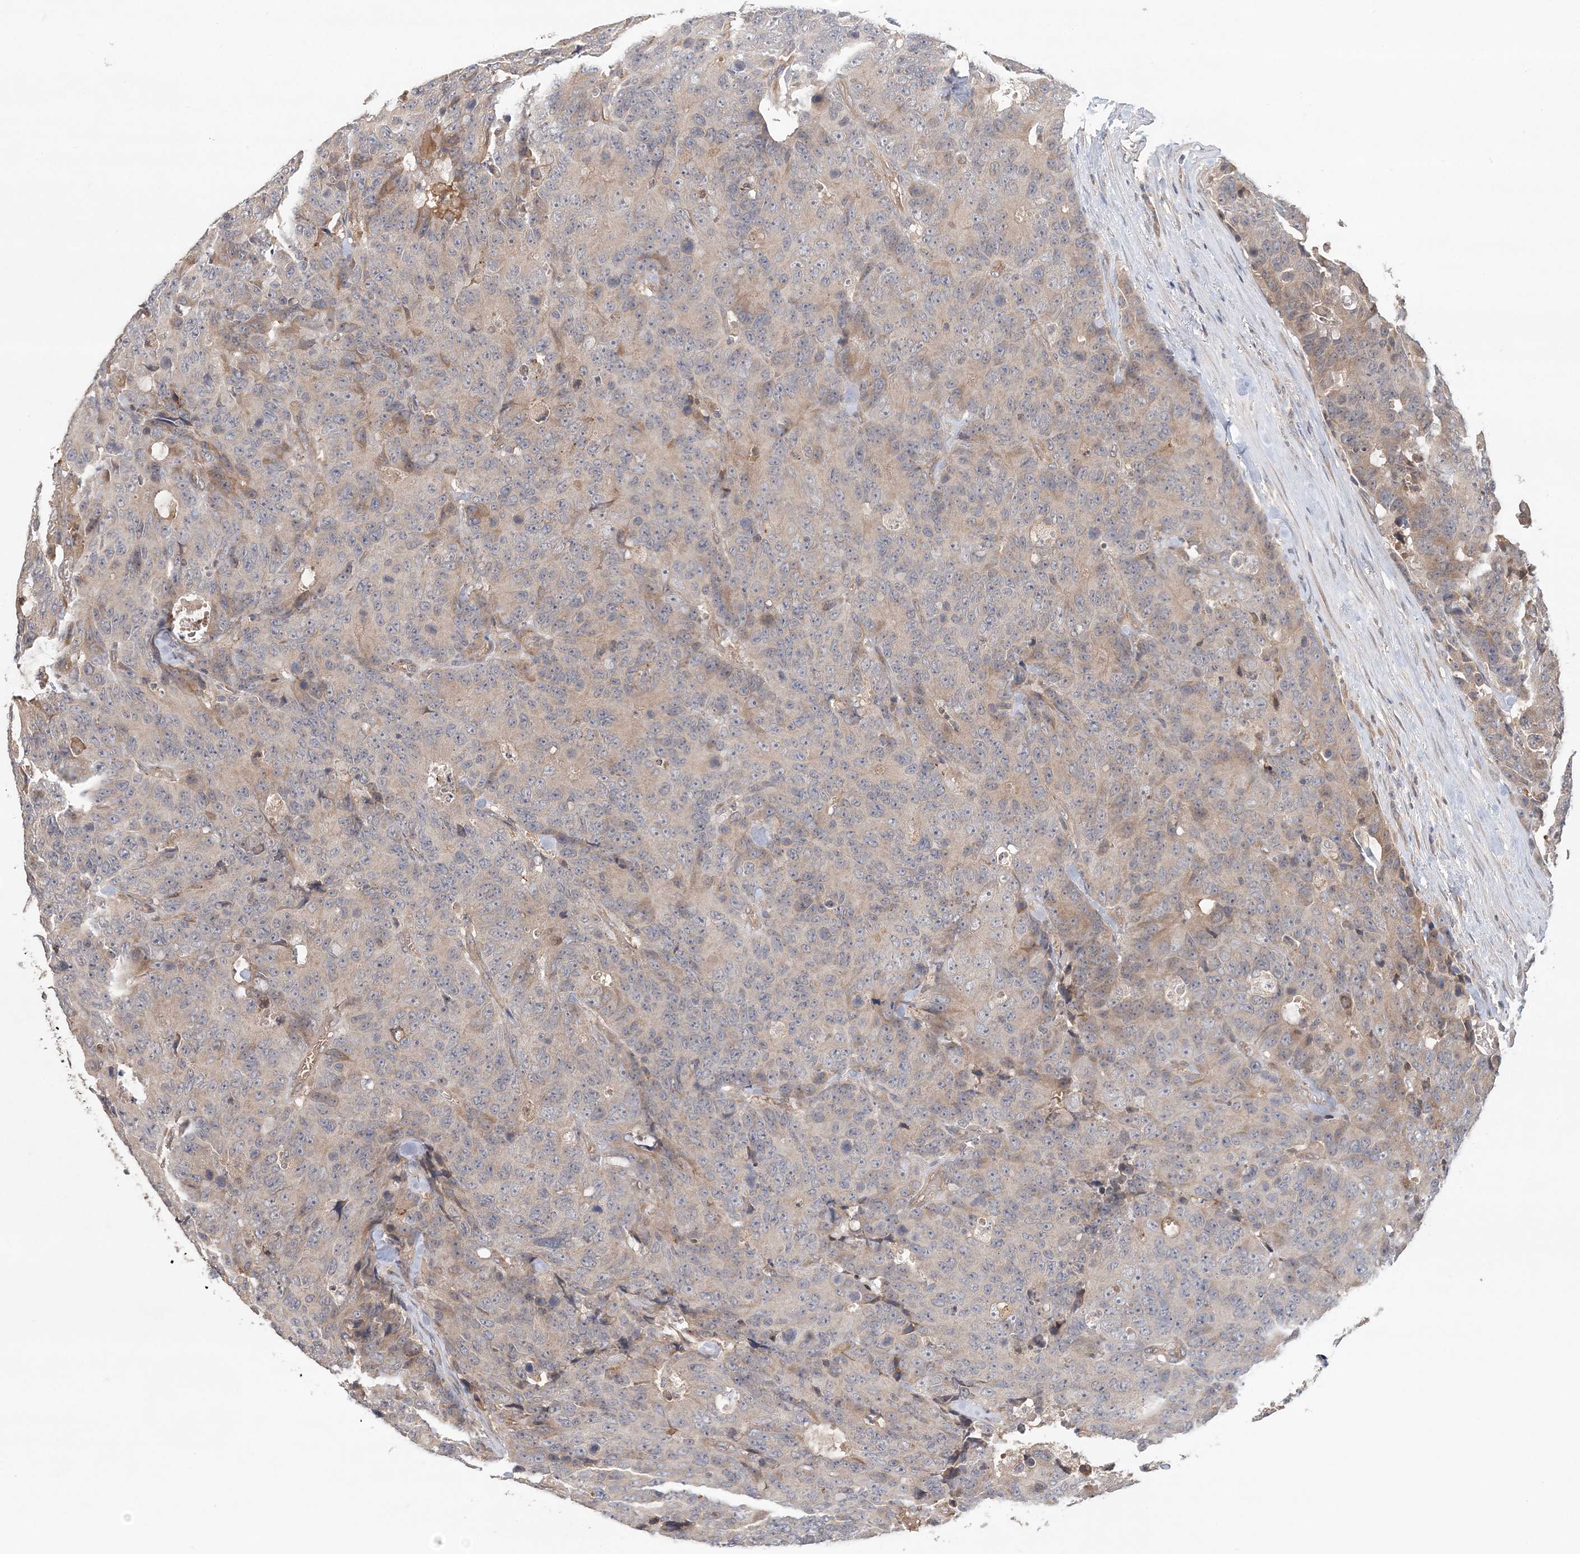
{"staining": {"intensity": "moderate", "quantity": "<25%", "location": "cytoplasmic/membranous"}, "tissue": "colorectal cancer", "cell_type": "Tumor cells", "image_type": "cancer", "snomed": [{"axis": "morphology", "description": "Adenocarcinoma, NOS"}, {"axis": "topography", "description": "Colon"}], "caption": "Immunohistochemistry of human colorectal cancer exhibits low levels of moderate cytoplasmic/membranous staining in about <25% of tumor cells. (DAB (3,3'-diaminobenzidine) = brown stain, brightfield microscopy at high magnification).", "gene": "SYCP3", "patient": {"sex": "female", "age": 86}}